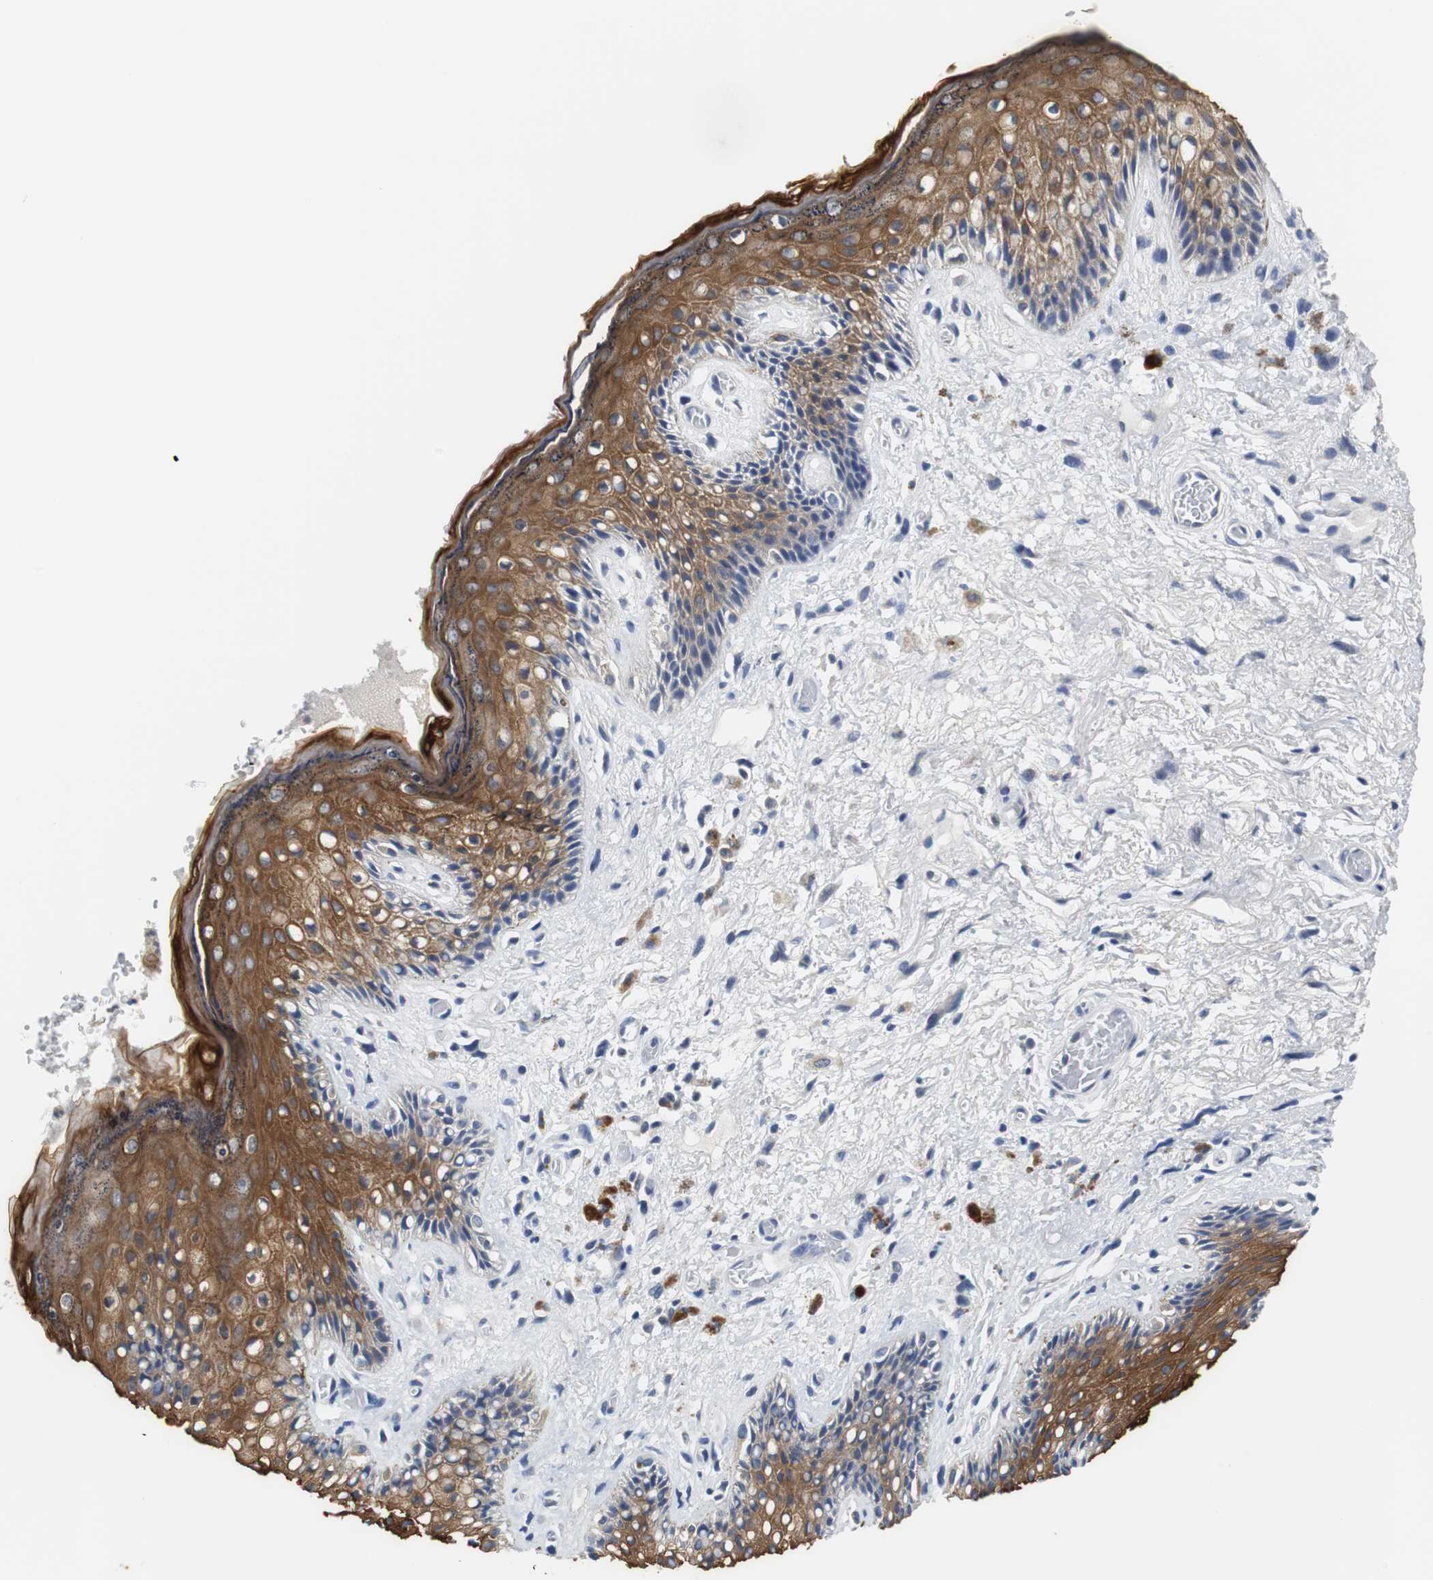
{"staining": {"intensity": "strong", "quantity": ">75%", "location": "cytoplasmic/membranous"}, "tissue": "skin", "cell_type": "Epidermal cells", "image_type": "normal", "snomed": [{"axis": "morphology", "description": "Normal tissue, NOS"}, {"axis": "topography", "description": "Anal"}], "caption": "A high amount of strong cytoplasmic/membranous staining is present in about >75% of epidermal cells in unremarkable skin. Immunohistochemistry (ihc) stains the protein in brown and the nuclei are stained blue.", "gene": "PCK1", "patient": {"sex": "female", "age": 46}}